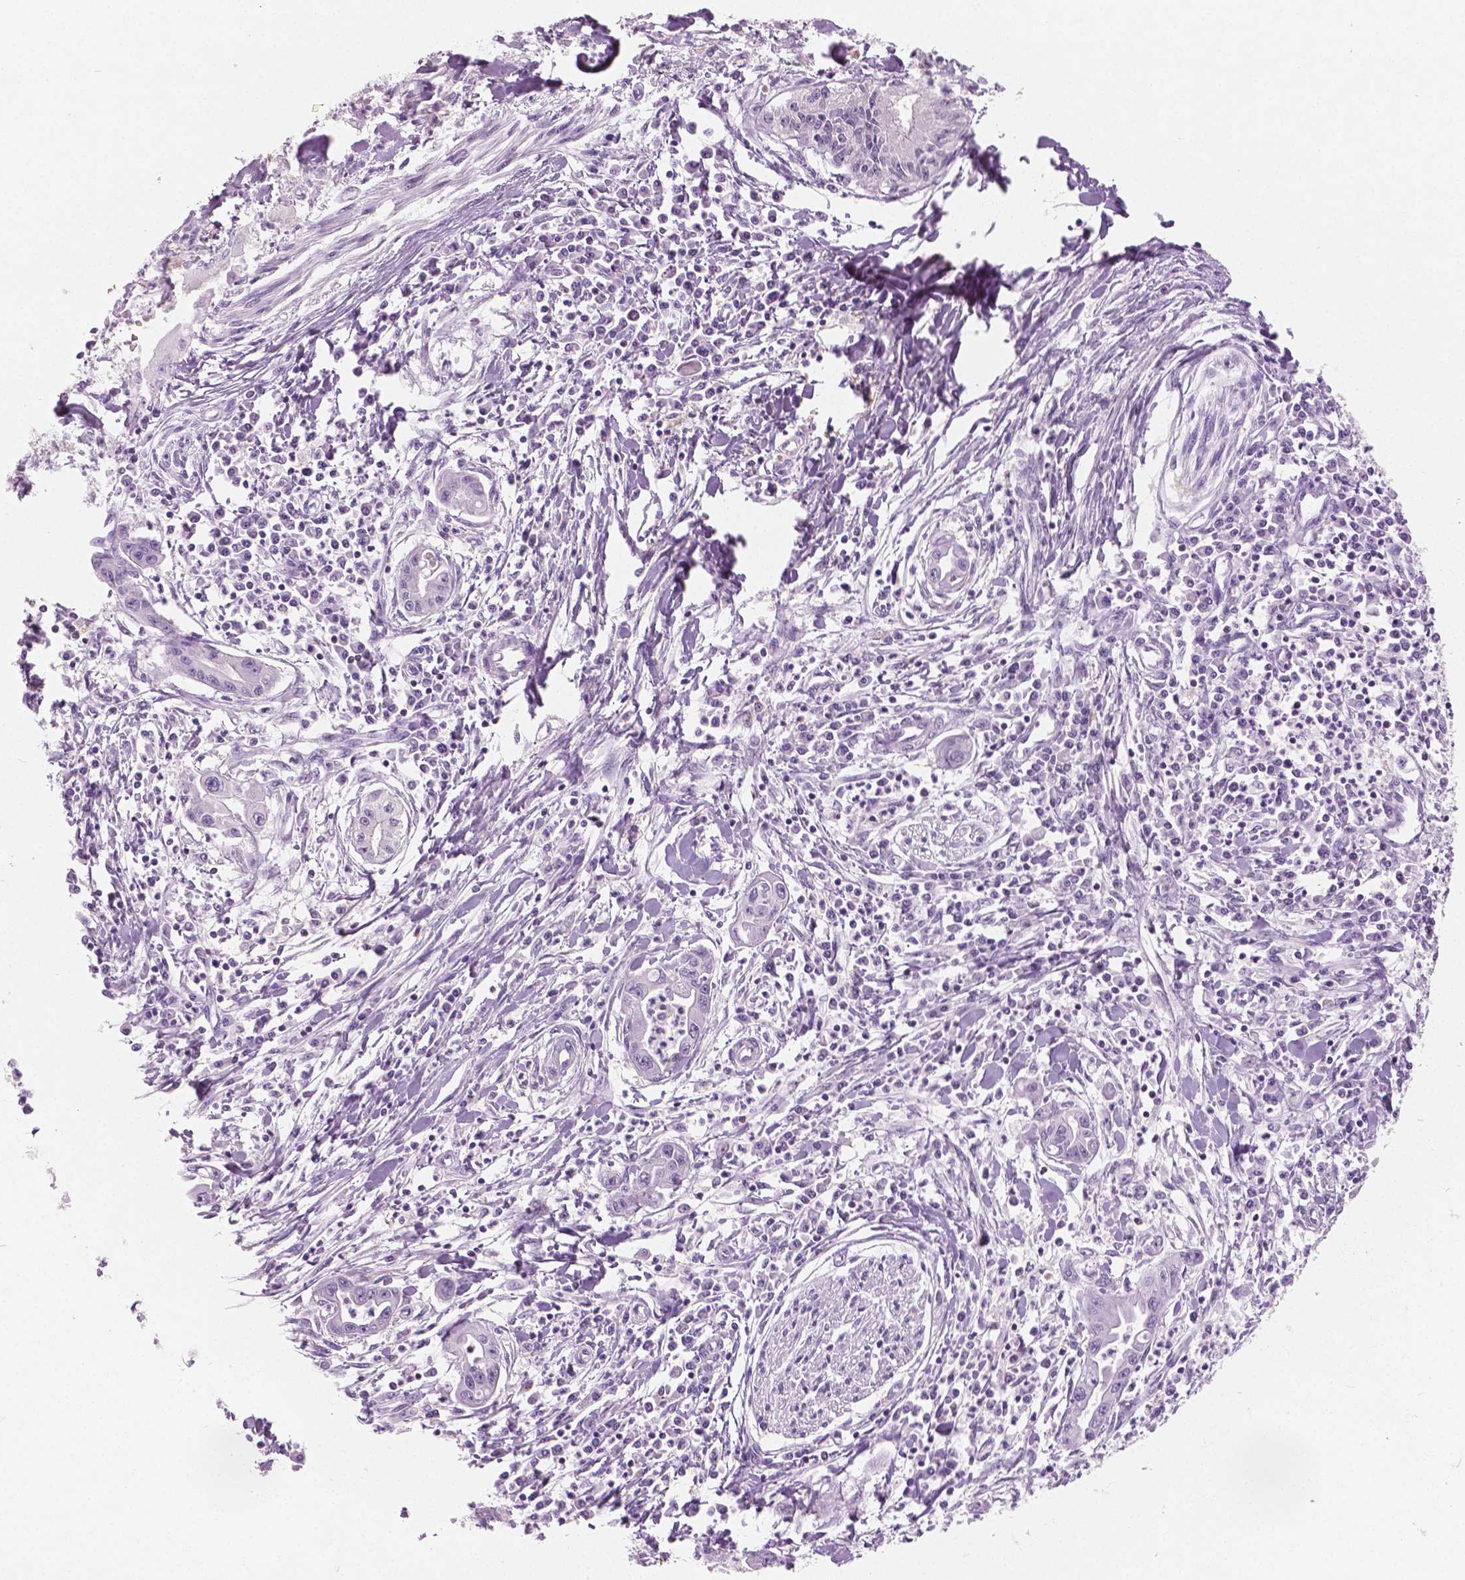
{"staining": {"intensity": "negative", "quantity": "none", "location": "none"}, "tissue": "pancreatic cancer", "cell_type": "Tumor cells", "image_type": "cancer", "snomed": [{"axis": "morphology", "description": "Adenocarcinoma, NOS"}, {"axis": "topography", "description": "Pancreas"}], "caption": "High power microscopy micrograph of an immunohistochemistry micrograph of pancreatic cancer, revealing no significant positivity in tumor cells.", "gene": "GALM", "patient": {"sex": "male", "age": 72}}